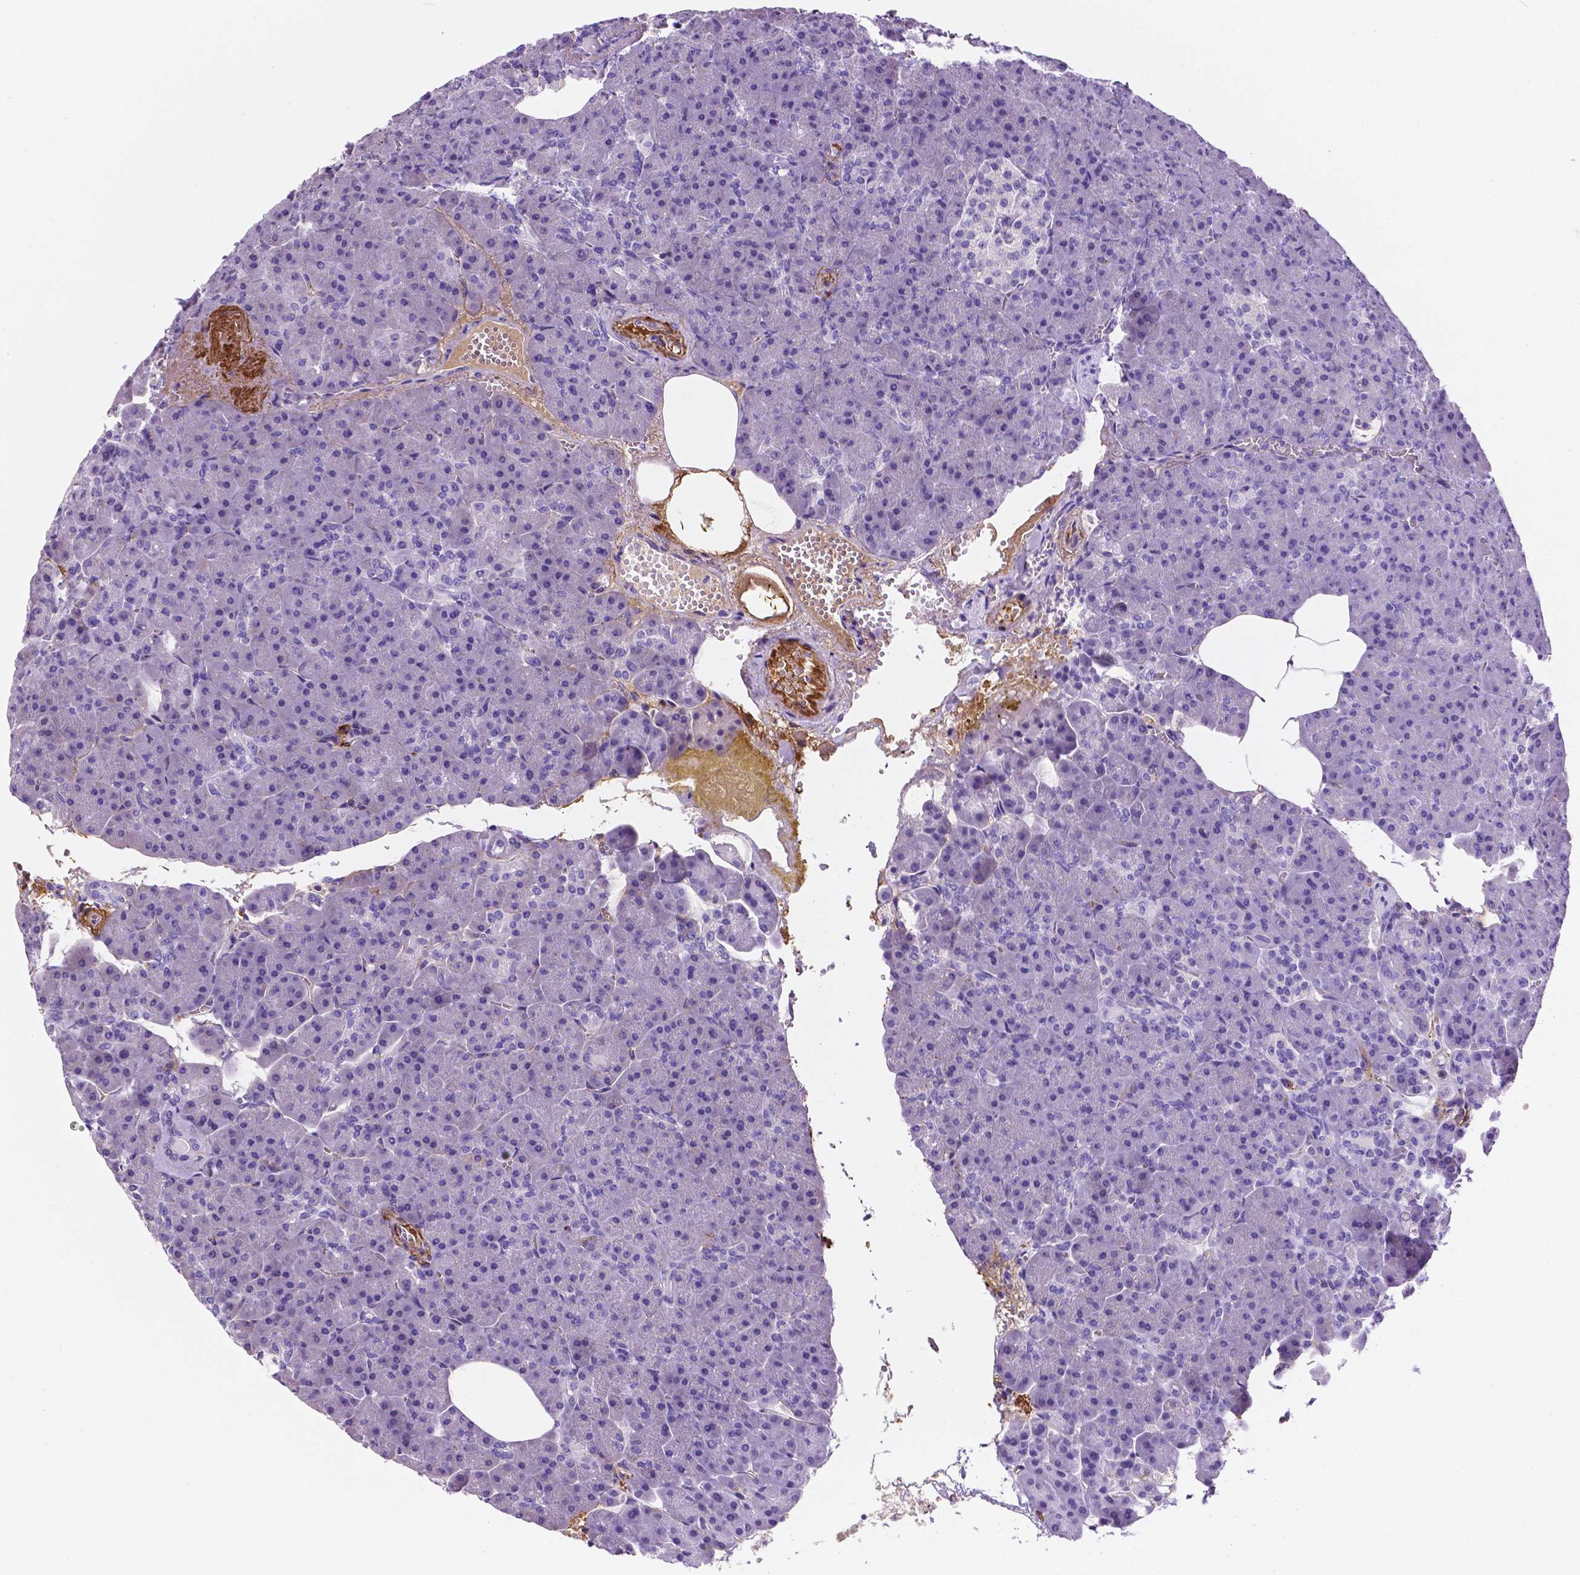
{"staining": {"intensity": "negative", "quantity": "none", "location": "none"}, "tissue": "pancreas", "cell_type": "Exocrine glandular cells", "image_type": "normal", "snomed": [{"axis": "morphology", "description": "Normal tissue, NOS"}, {"axis": "topography", "description": "Pancreas"}], "caption": "High power microscopy micrograph of an immunohistochemistry micrograph of unremarkable pancreas, revealing no significant expression in exocrine glandular cells. (DAB immunohistochemistry (IHC), high magnification).", "gene": "APOE", "patient": {"sex": "female", "age": 74}}